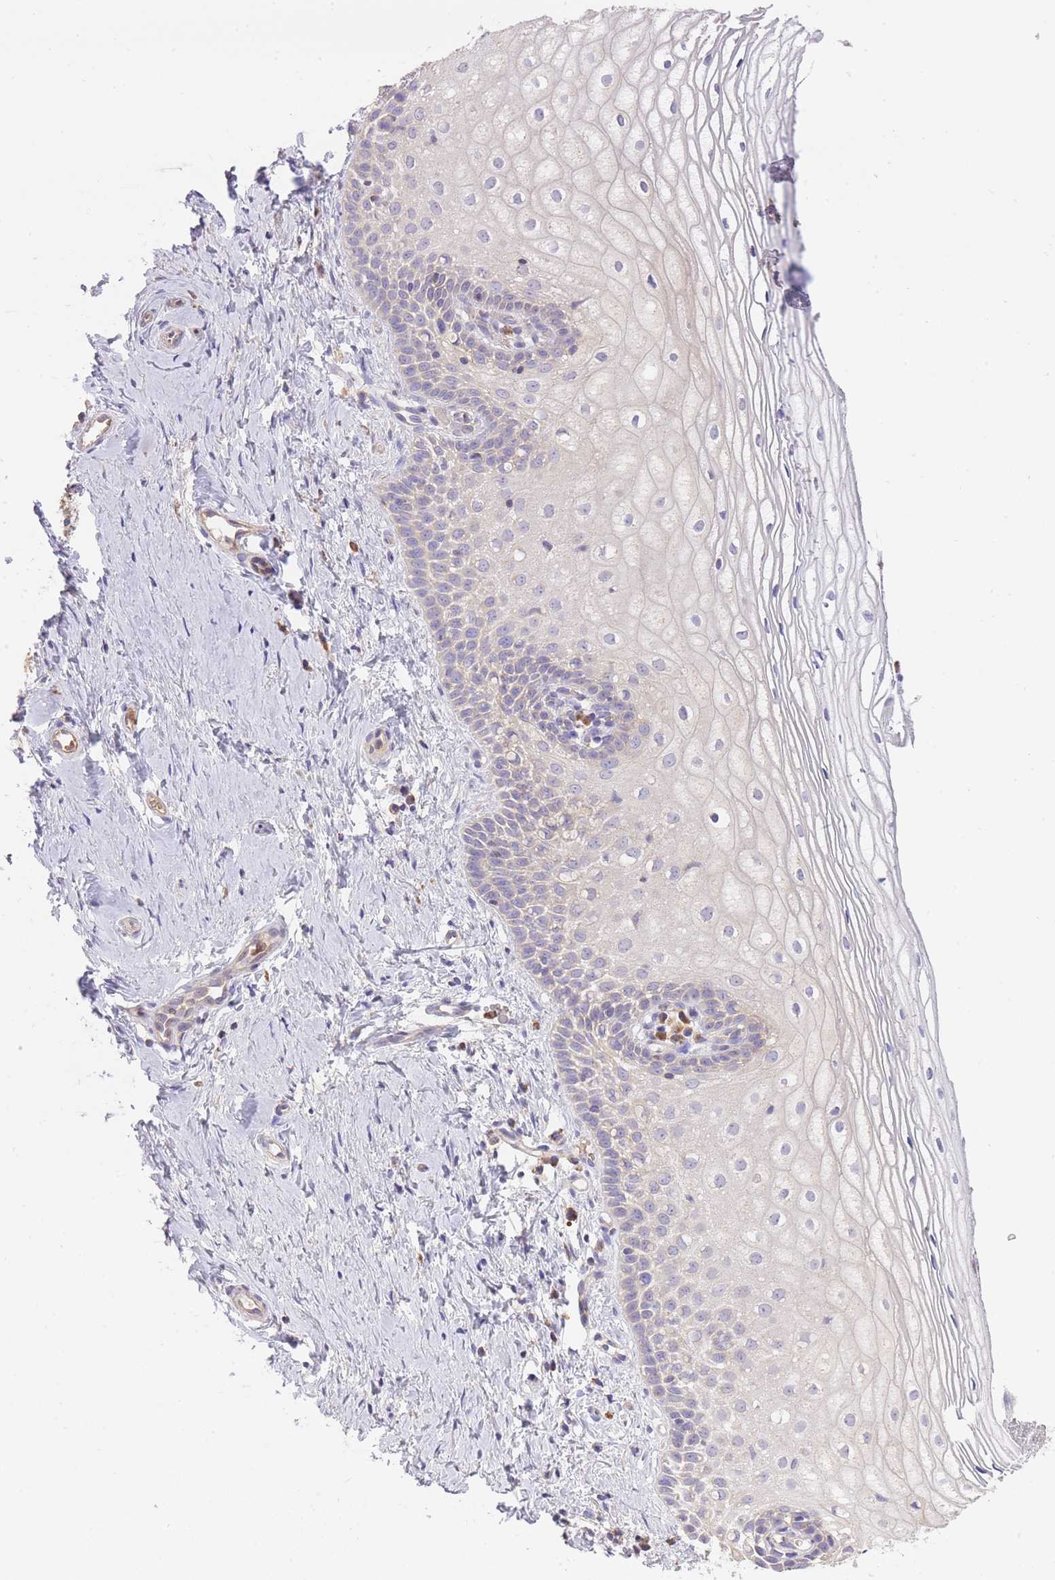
{"staining": {"intensity": "negative", "quantity": "none", "location": "none"}, "tissue": "vagina", "cell_type": "Squamous epithelial cells", "image_type": "normal", "snomed": [{"axis": "morphology", "description": "Normal tissue, NOS"}, {"axis": "topography", "description": "Vagina"}], "caption": "Squamous epithelial cells are negative for protein expression in benign human vagina. (Brightfield microscopy of DAB (3,3'-diaminobenzidine) immunohistochemistry at high magnification).", "gene": "PREP", "patient": {"sex": "female", "age": 56}}